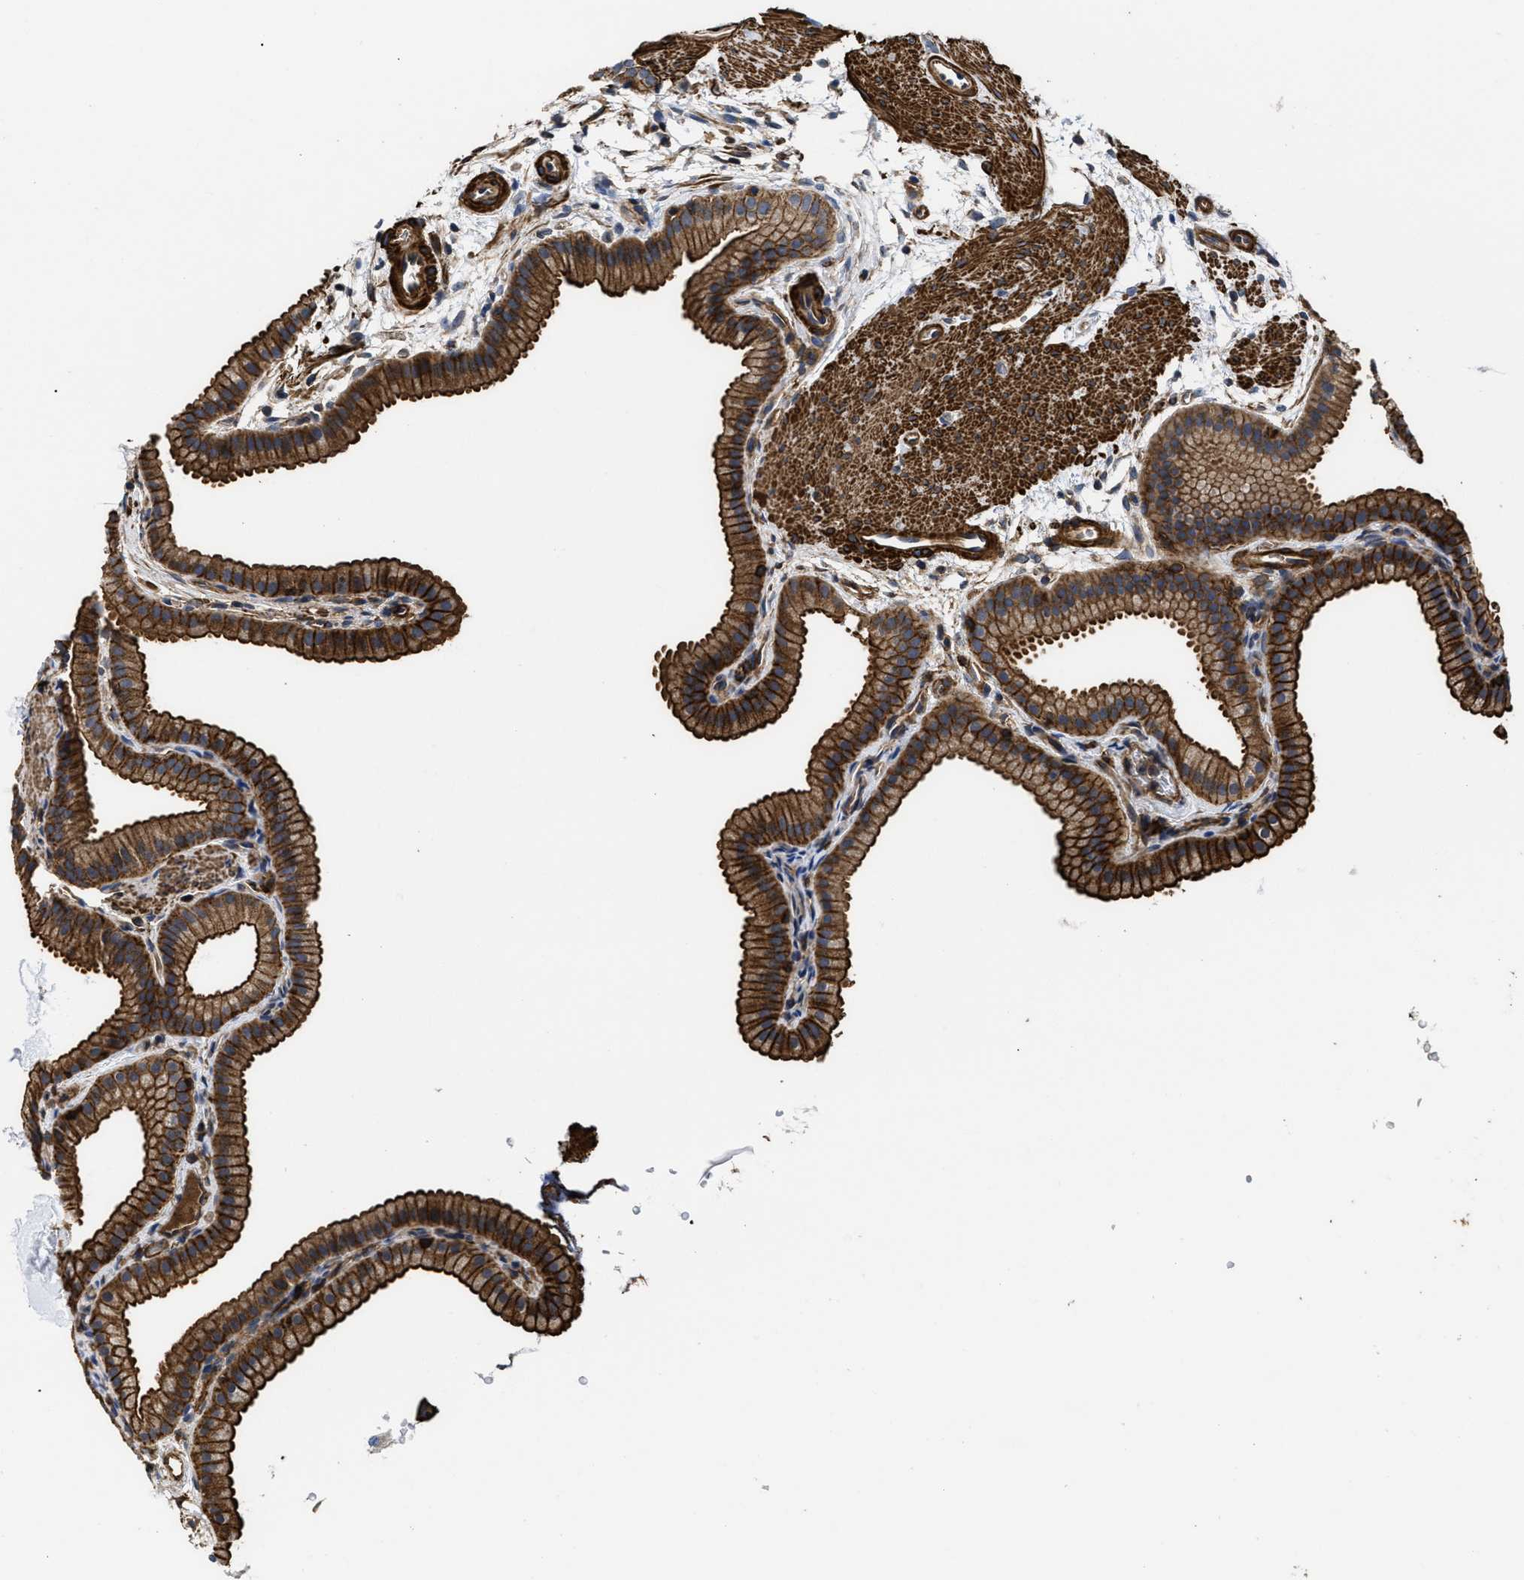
{"staining": {"intensity": "strong", "quantity": ">75%", "location": "cytoplasmic/membranous"}, "tissue": "gallbladder", "cell_type": "Glandular cells", "image_type": "normal", "snomed": [{"axis": "morphology", "description": "Normal tissue, NOS"}, {"axis": "topography", "description": "Gallbladder"}], "caption": "Immunohistochemistry (IHC) staining of normal gallbladder, which displays high levels of strong cytoplasmic/membranous positivity in approximately >75% of glandular cells indicating strong cytoplasmic/membranous protein staining. The staining was performed using DAB (brown) for protein detection and nuclei were counterstained in hematoxylin (blue).", "gene": "SCUBE2", "patient": {"sex": "female", "age": 64}}